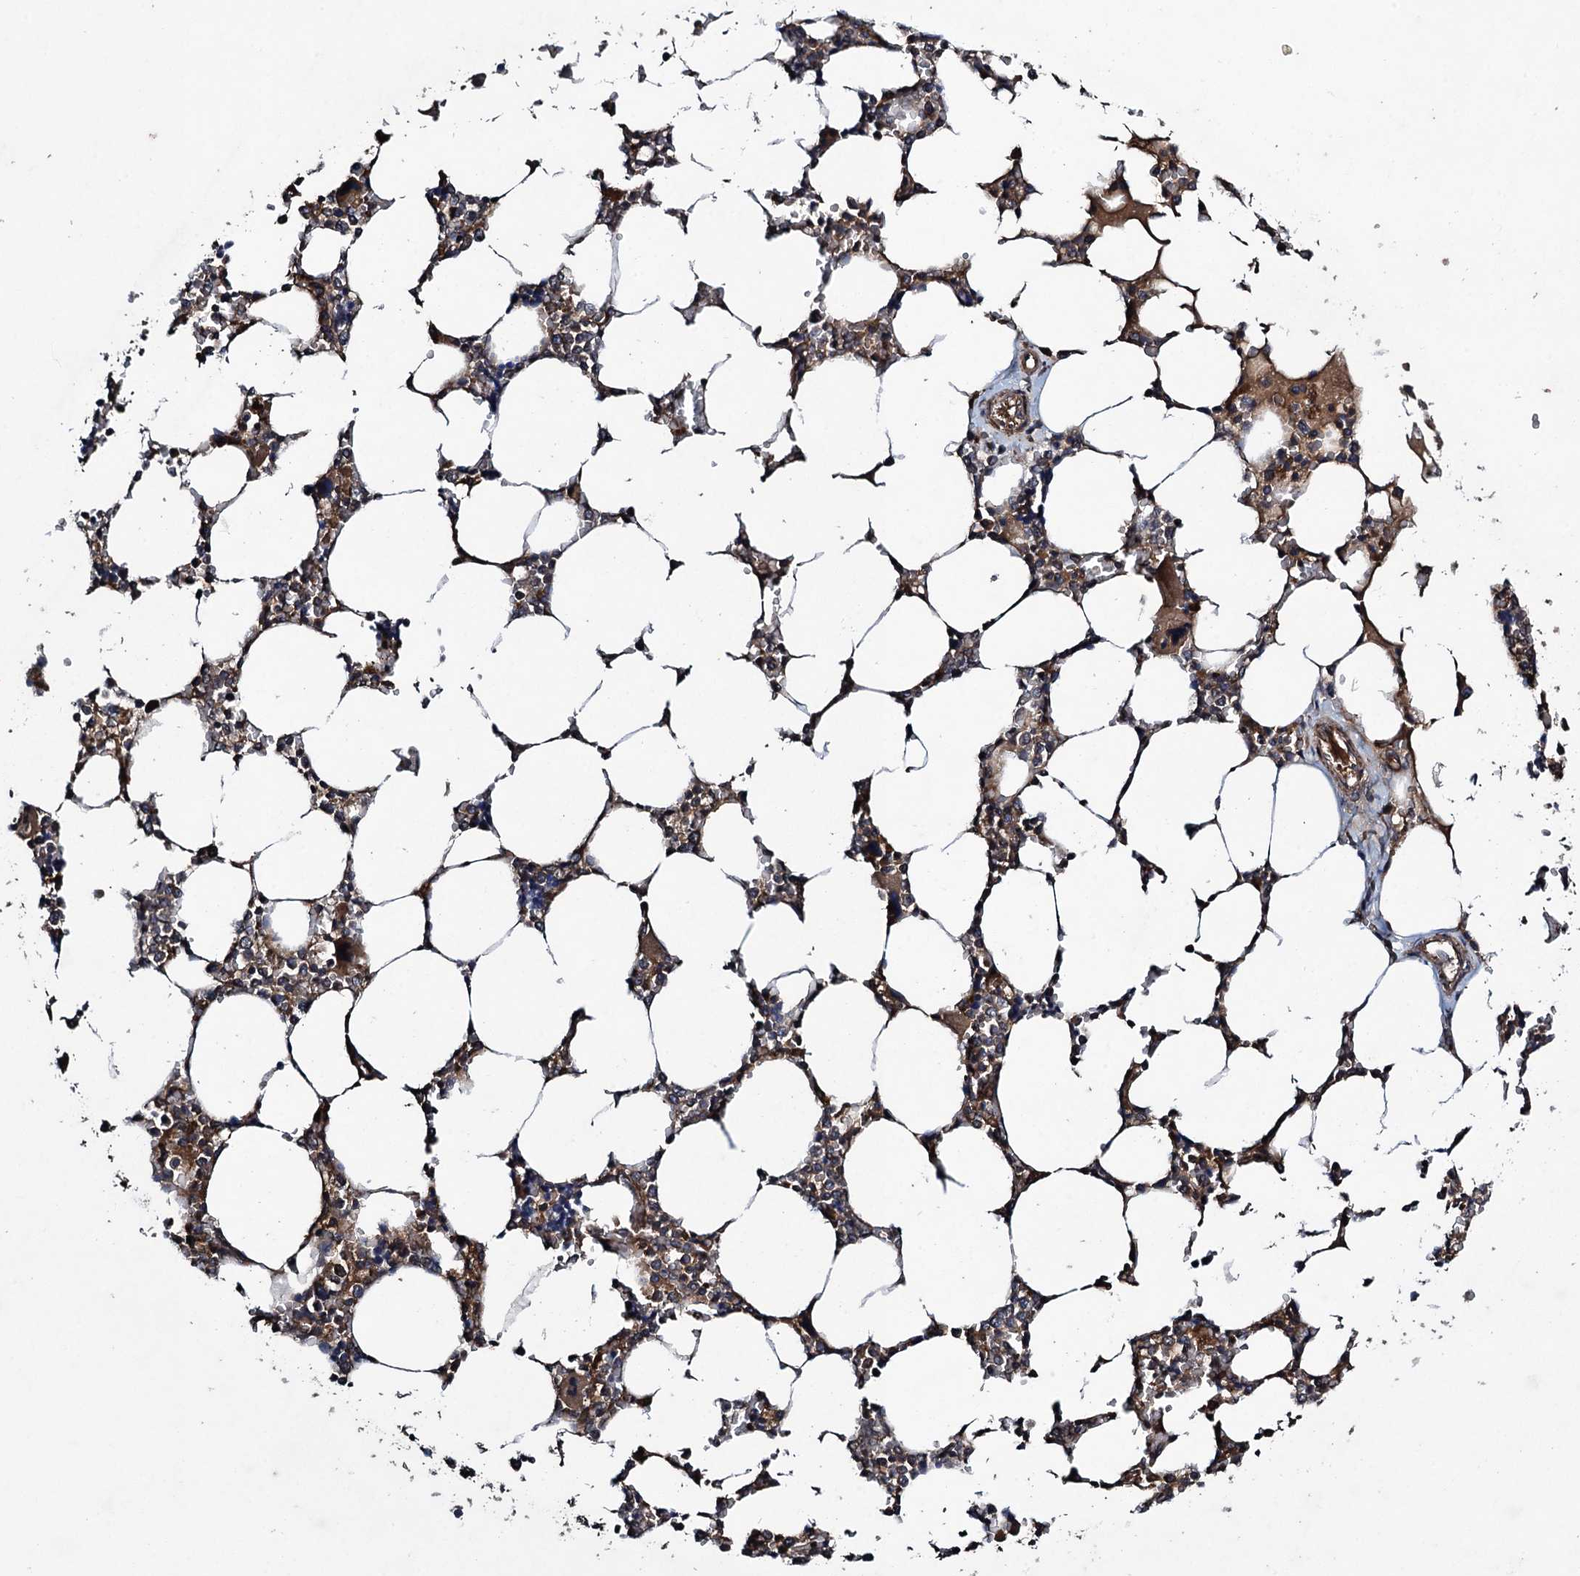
{"staining": {"intensity": "strong", "quantity": "<25%", "location": "cytoplasmic/membranous"}, "tissue": "bone marrow", "cell_type": "Hematopoietic cells", "image_type": "normal", "snomed": [{"axis": "morphology", "description": "Normal tissue, NOS"}, {"axis": "topography", "description": "Bone marrow"}], "caption": "Hematopoietic cells show strong cytoplasmic/membranous positivity in about <25% of cells in normal bone marrow.", "gene": "CNTN5", "patient": {"sex": "male", "age": 64}}